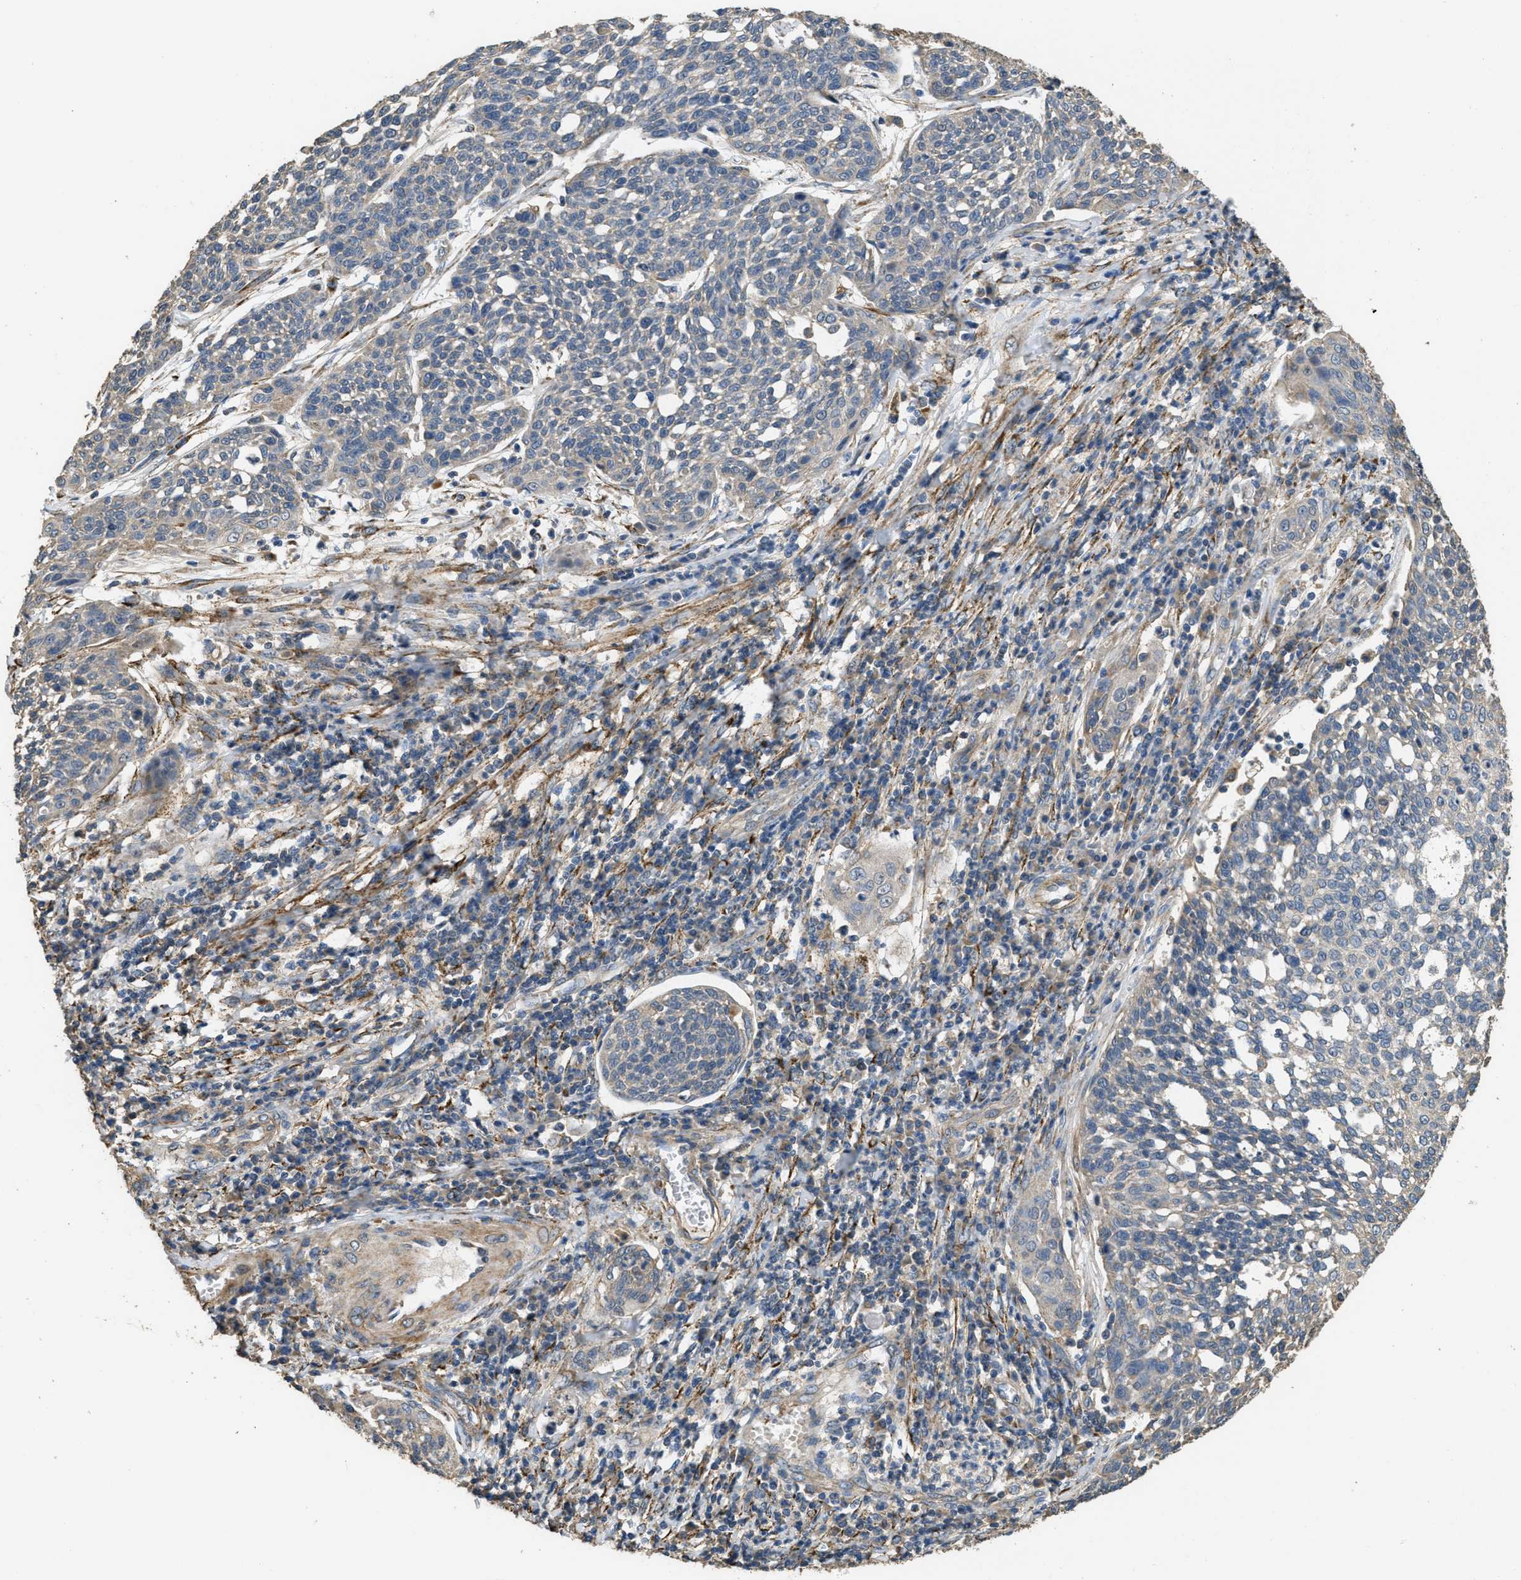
{"staining": {"intensity": "negative", "quantity": "none", "location": "none"}, "tissue": "cervical cancer", "cell_type": "Tumor cells", "image_type": "cancer", "snomed": [{"axis": "morphology", "description": "Squamous cell carcinoma, NOS"}, {"axis": "topography", "description": "Cervix"}], "caption": "Immunohistochemical staining of human squamous cell carcinoma (cervical) demonstrates no significant expression in tumor cells. (DAB immunohistochemistry (IHC) with hematoxylin counter stain).", "gene": "THBS2", "patient": {"sex": "female", "age": 34}}